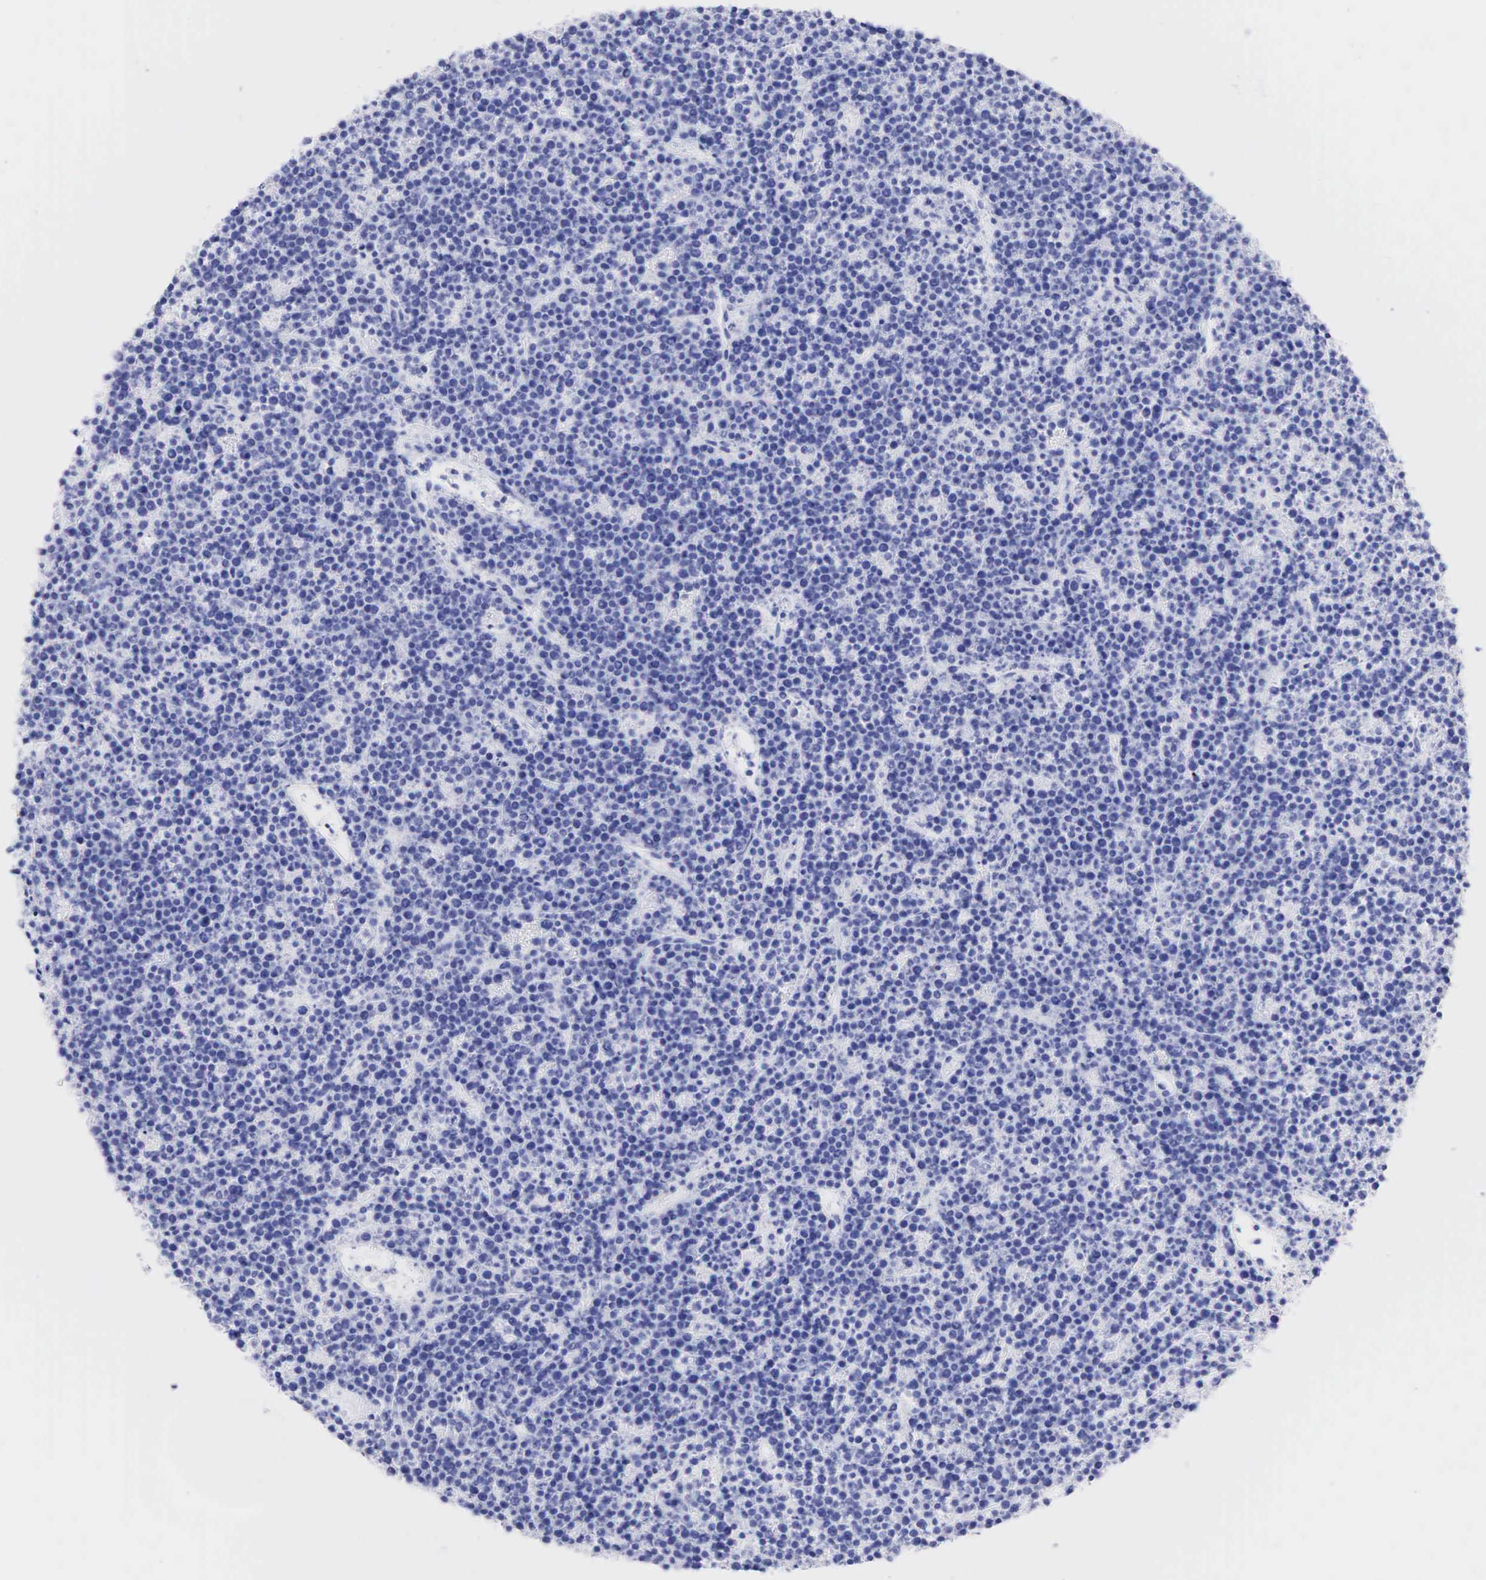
{"staining": {"intensity": "negative", "quantity": "none", "location": "none"}, "tissue": "lymphoma", "cell_type": "Tumor cells", "image_type": "cancer", "snomed": [{"axis": "morphology", "description": "Malignant lymphoma, non-Hodgkin's type, High grade"}, {"axis": "topography", "description": "Ovary"}], "caption": "An immunohistochemistry (IHC) photomicrograph of malignant lymphoma, non-Hodgkin's type (high-grade) is shown. There is no staining in tumor cells of malignant lymphoma, non-Hodgkin's type (high-grade). Brightfield microscopy of immunohistochemistry stained with DAB (3,3'-diaminobenzidine) (brown) and hematoxylin (blue), captured at high magnification.", "gene": "KRT14", "patient": {"sex": "female", "age": 56}}